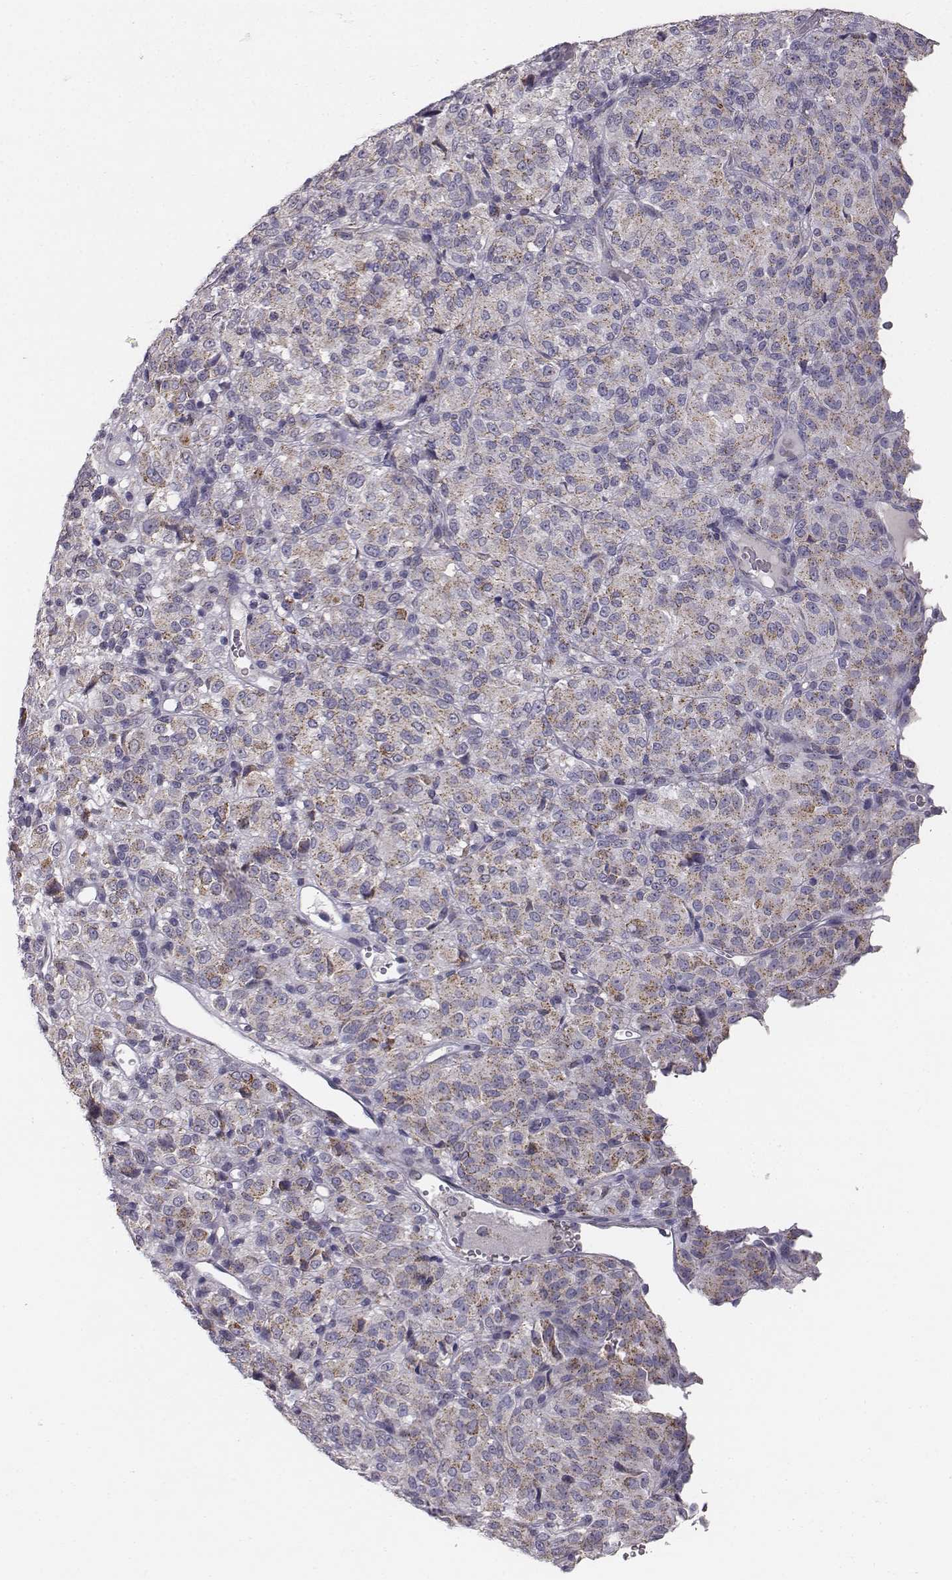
{"staining": {"intensity": "weak", "quantity": "25%-75%", "location": "cytoplasmic/membranous"}, "tissue": "melanoma", "cell_type": "Tumor cells", "image_type": "cancer", "snomed": [{"axis": "morphology", "description": "Malignant melanoma, Metastatic site"}, {"axis": "topography", "description": "Brain"}], "caption": "Melanoma was stained to show a protein in brown. There is low levels of weak cytoplasmic/membranous expression in about 25%-75% of tumor cells.", "gene": "ABCD3", "patient": {"sex": "female", "age": 56}}